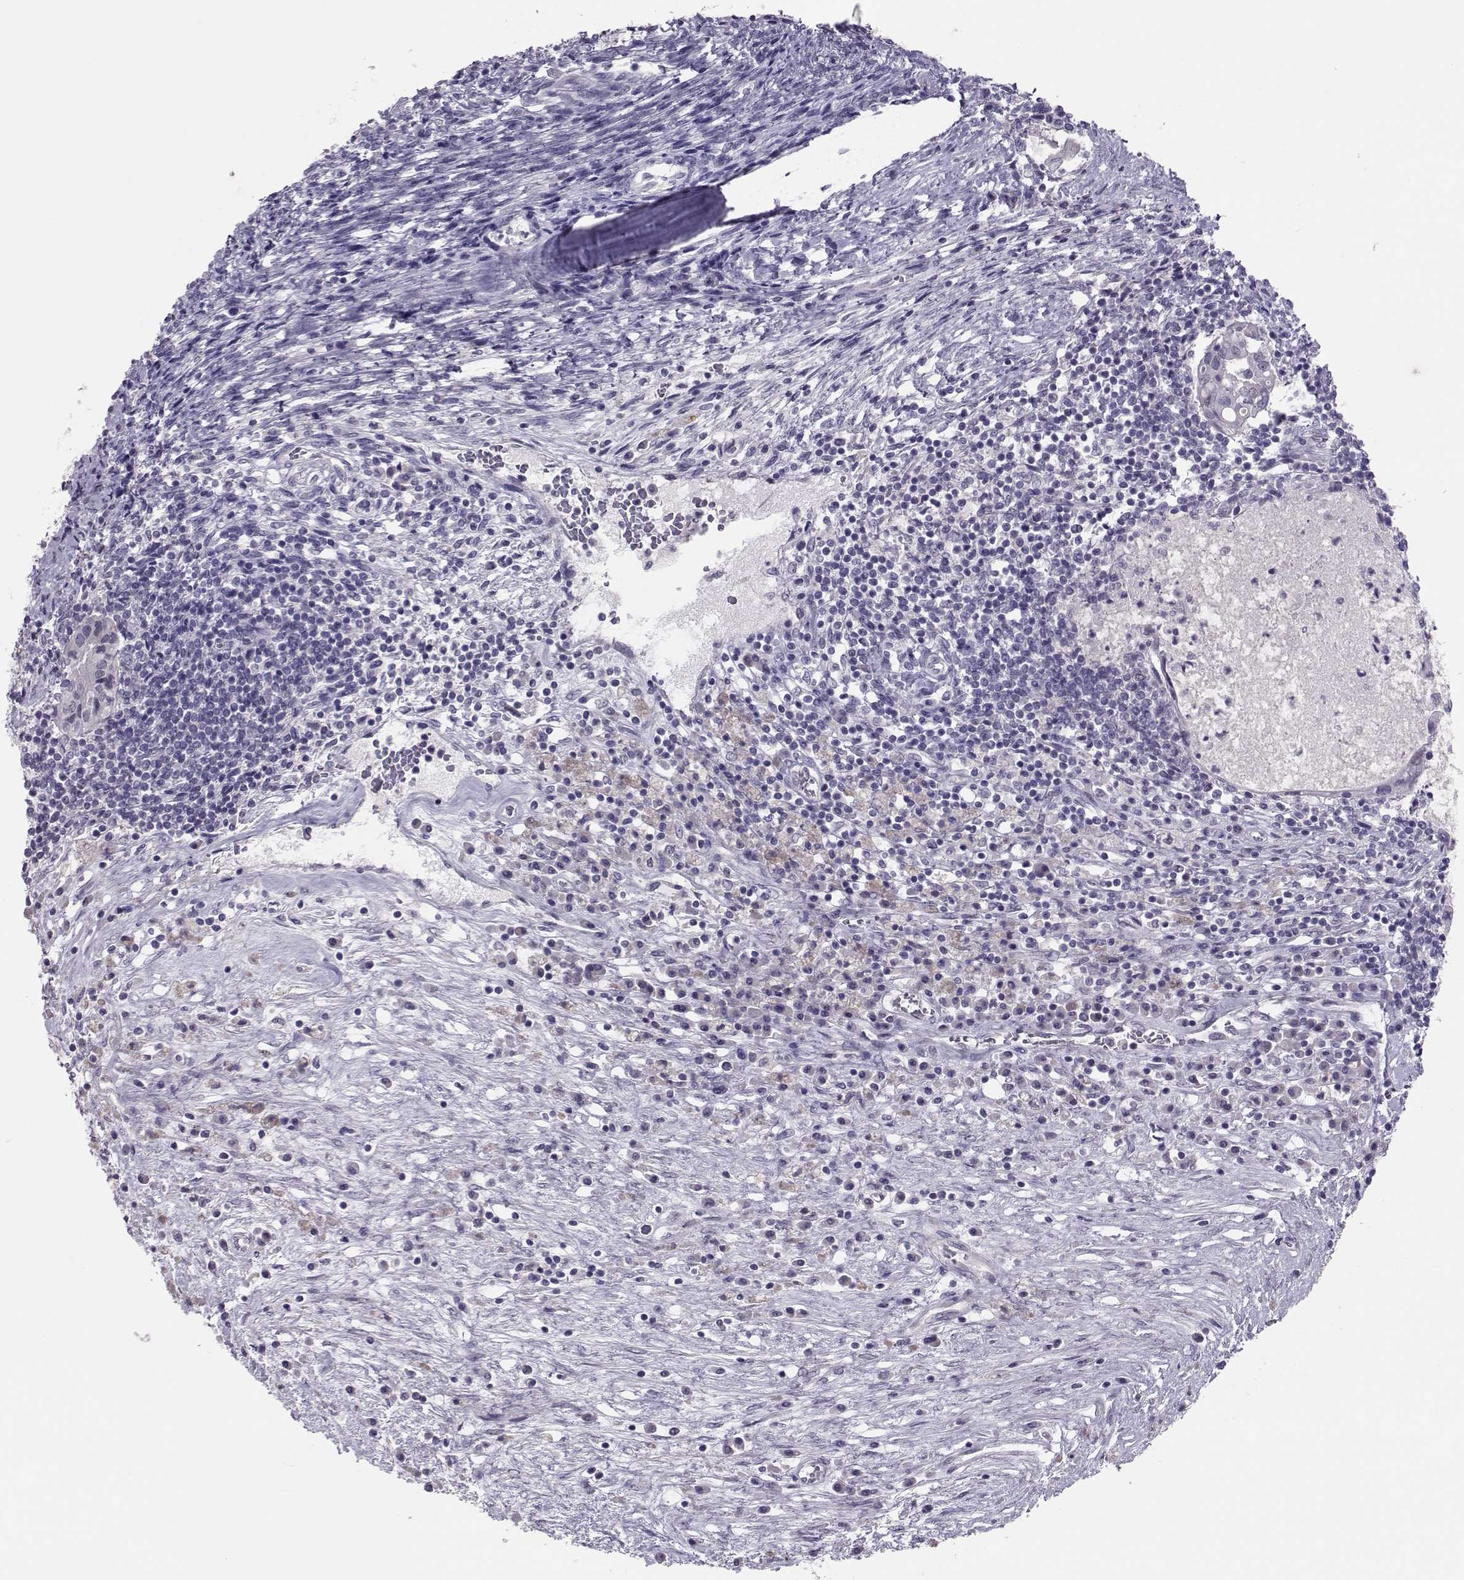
{"staining": {"intensity": "negative", "quantity": "none", "location": "none"}, "tissue": "testis cancer", "cell_type": "Tumor cells", "image_type": "cancer", "snomed": [{"axis": "morphology", "description": "Carcinoma, Embryonal, NOS"}, {"axis": "topography", "description": "Testis"}], "caption": "Immunohistochemistry (IHC) of testis cancer demonstrates no staining in tumor cells.", "gene": "ASRGL1", "patient": {"sex": "male", "age": 37}}